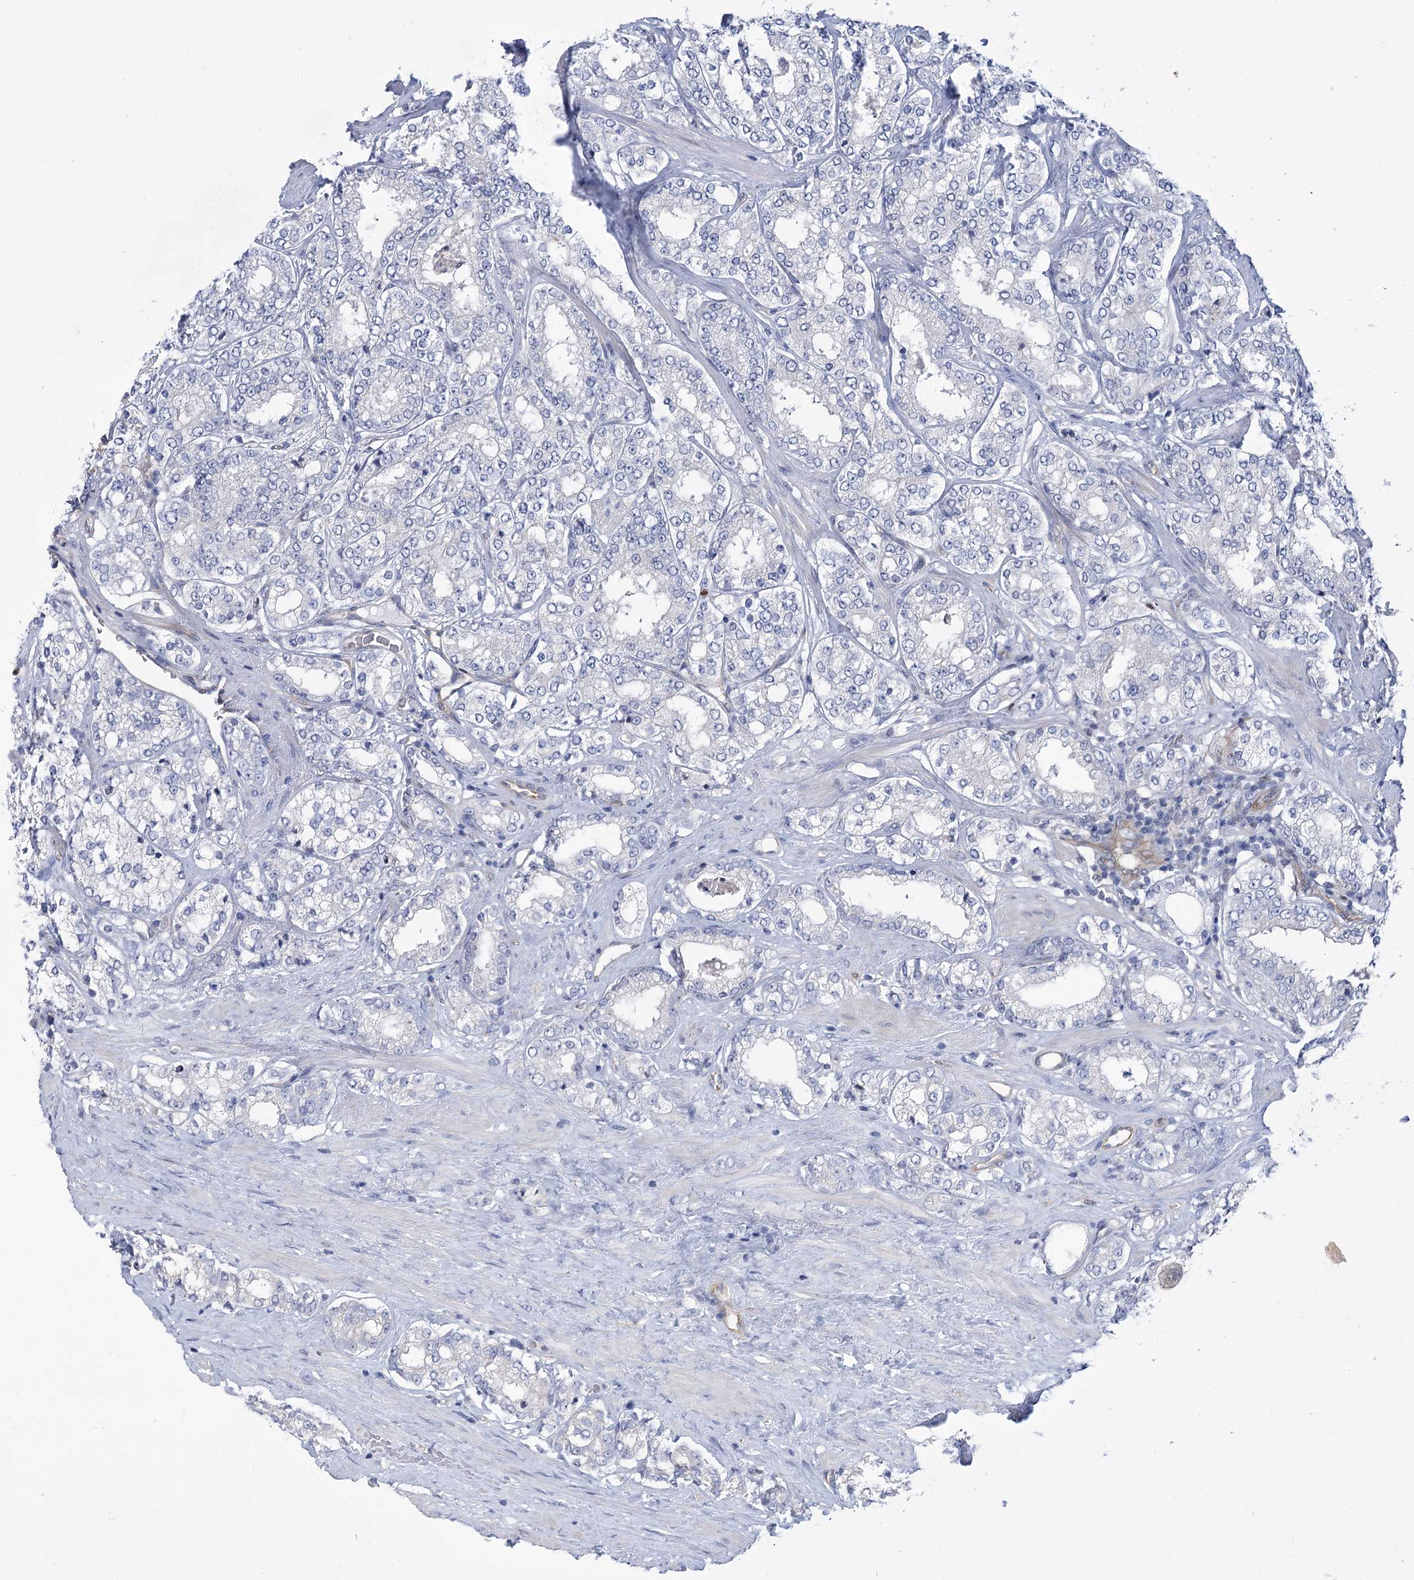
{"staining": {"intensity": "negative", "quantity": "none", "location": "none"}, "tissue": "prostate cancer", "cell_type": "Tumor cells", "image_type": "cancer", "snomed": [{"axis": "morphology", "description": "Normal tissue, NOS"}, {"axis": "morphology", "description": "Adenocarcinoma, High grade"}, {"axis": "topography", "description": "Prostate"}], "caption": "Prostate adenocarcinoma (high-grade) stained for a protein using immunohistochemistry (IHC) reveals no staining tumor cells.", "gene": "THAP6", "patient": {"sex": "male", "age": 83}}